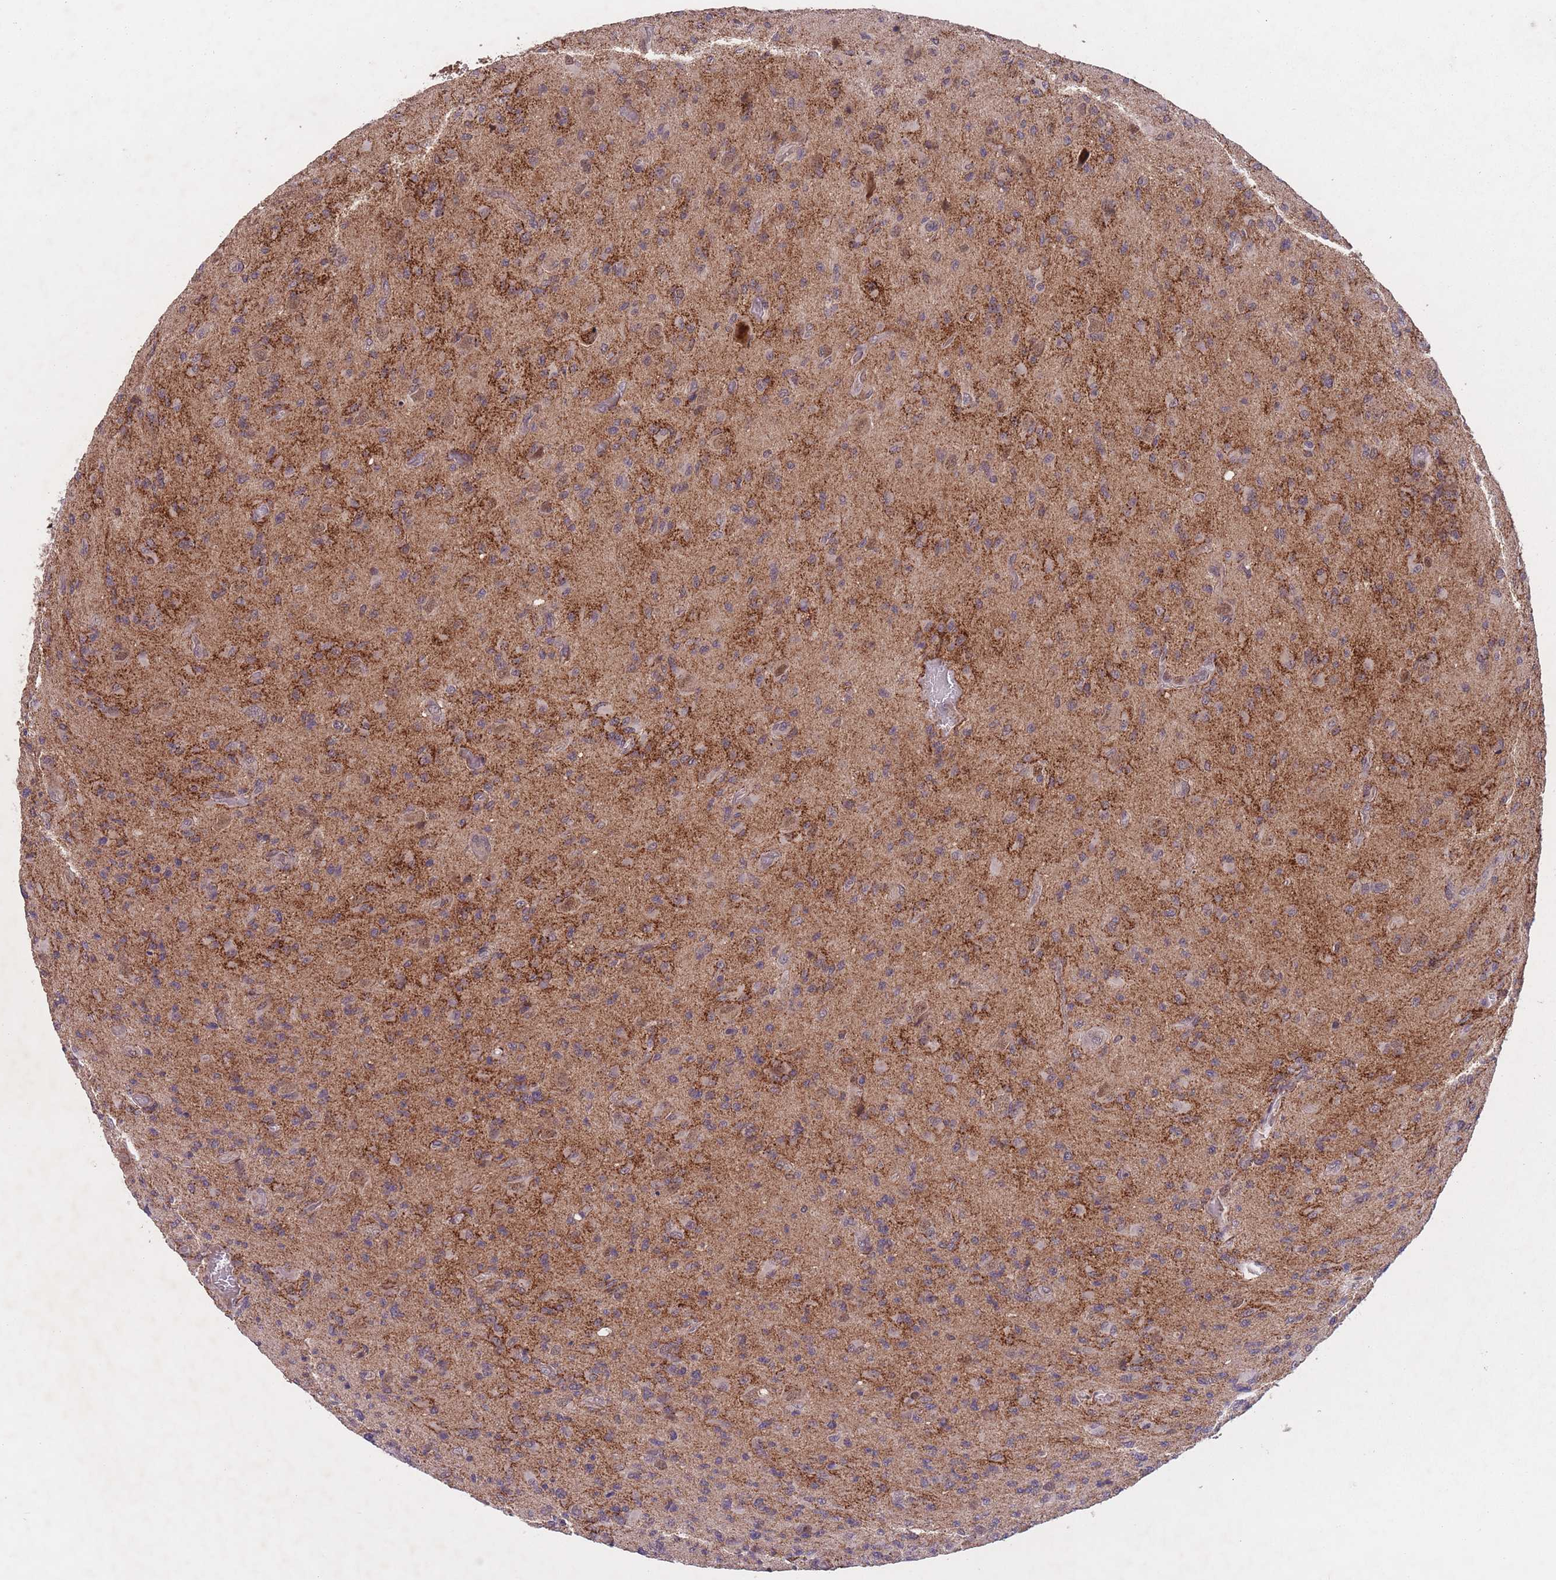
{"staining": {"intensity": "moderate", "quantity": "<25%", "location": "cytoplasmic/membranous,nuclear"}, "tissue": "glioma", "cell_type": "Tumor cells", "image_type": "cancer", "snomed": [{"axis": "morphology", "description": "Glioma, malignant, High grade"}, {"axis": "topography", "description": "Brain"}], "caption": "This is a photomicrograph of immunohistochemistry staining of malignant high-grade glioma, which shows moderate positivity in the cytoplasmic/membranous and nuclear of tumor cells.", "gene": "SECTM1", "patient": {"sex": "male", "age": 36}}